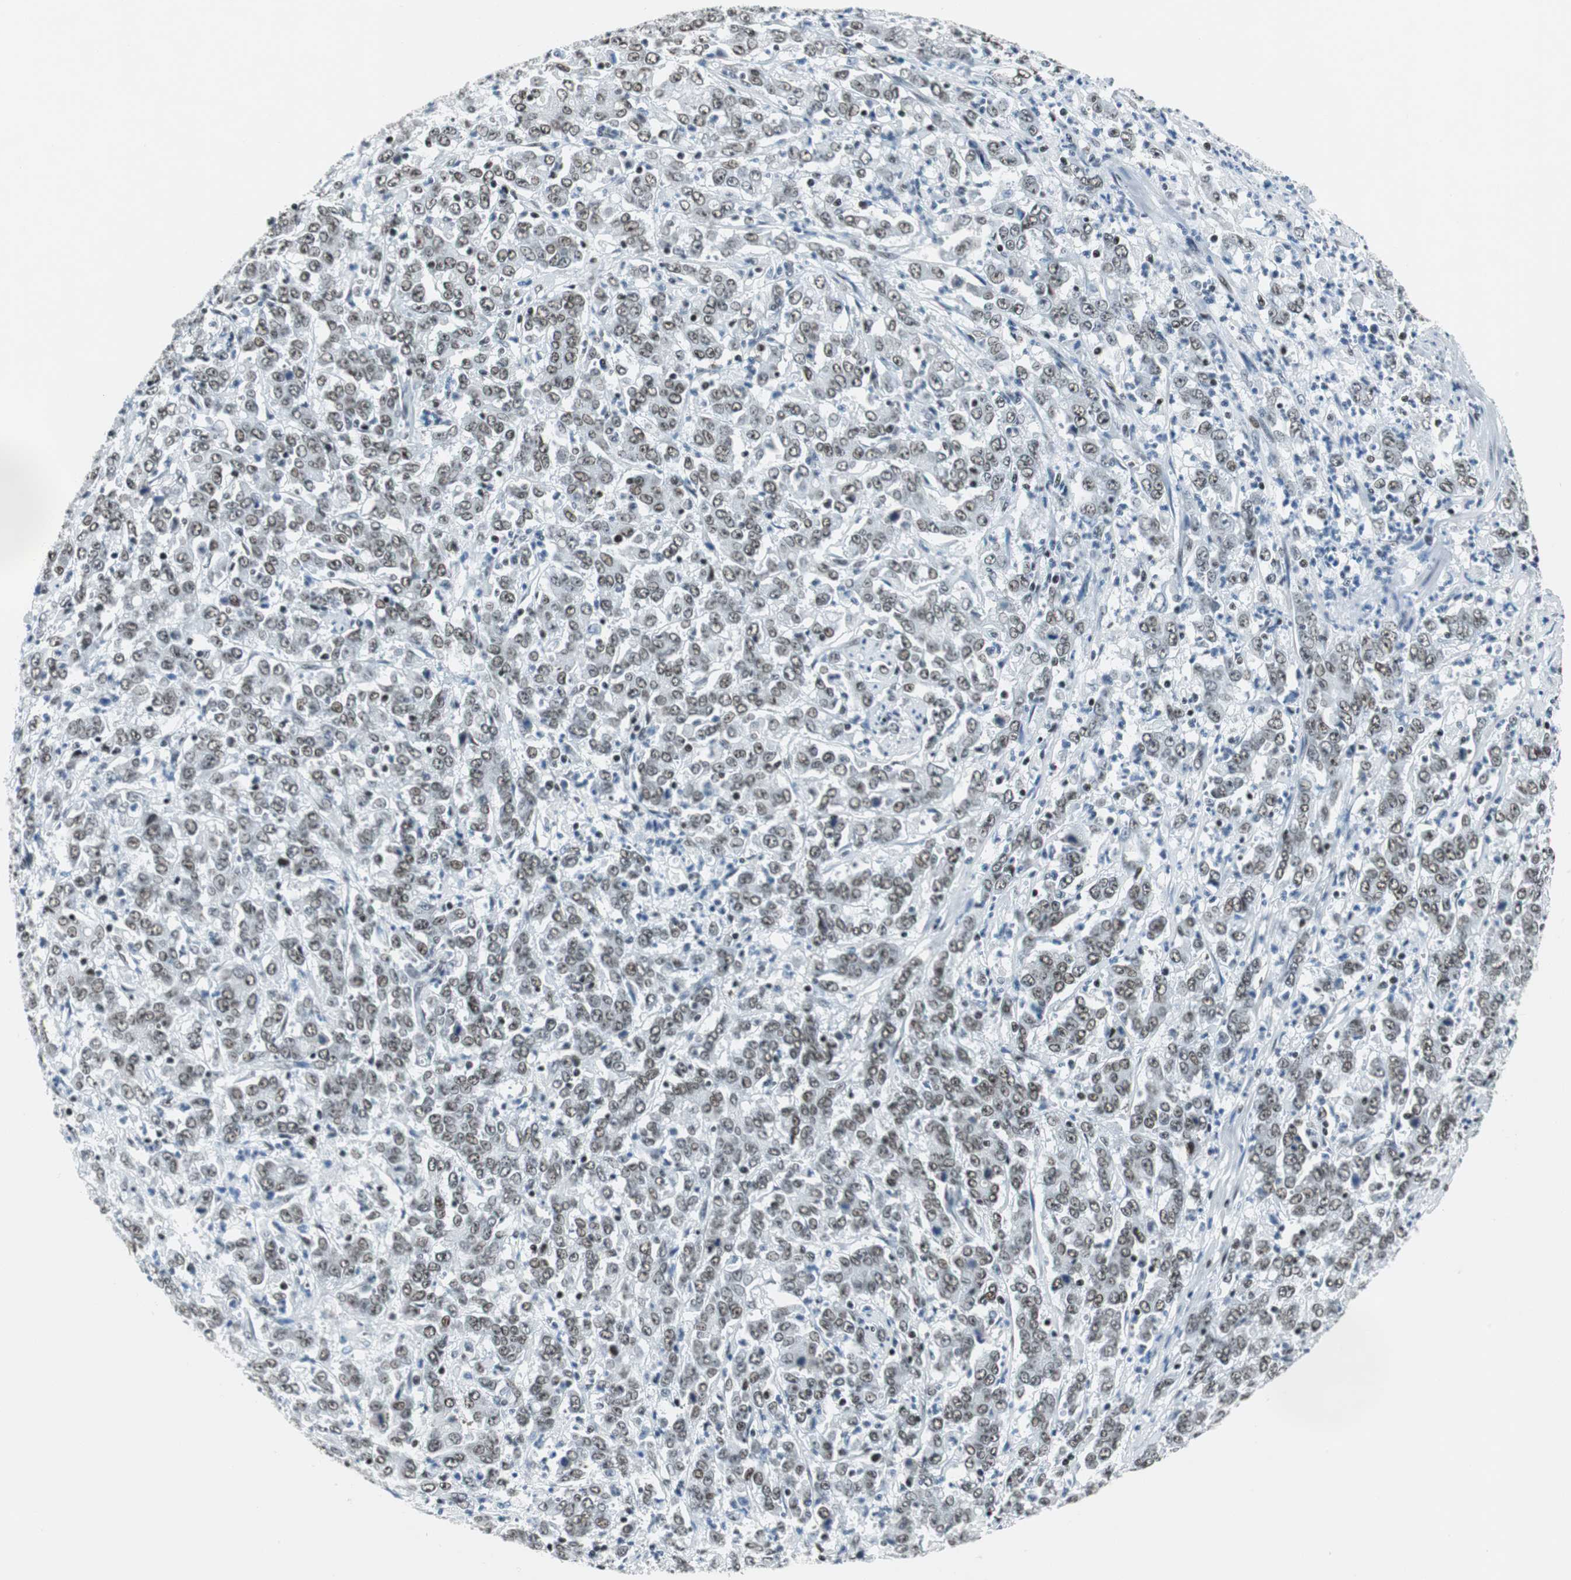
{"staining": {"intensity": "weak", "quantity": "25%-75%", "location": "nuclear"}, "tissue": "stomach cancer", "cell_type": "Tumor cells", "image_type": "cancer", "snomed": [{"axis": "morphology", "description": "Adenocarcinoma, NOS"}, {"axis": "topography", "description": "Stomach, lower"}], "caption": "Immunohistochemical staining of adenocarcinoma (stomach) reveals low levels of weak nuclear expression in approximately 25%-75% of tumor cells.", "gene": "HDAC3", "patient": {"sex": "female", "age": 71}}